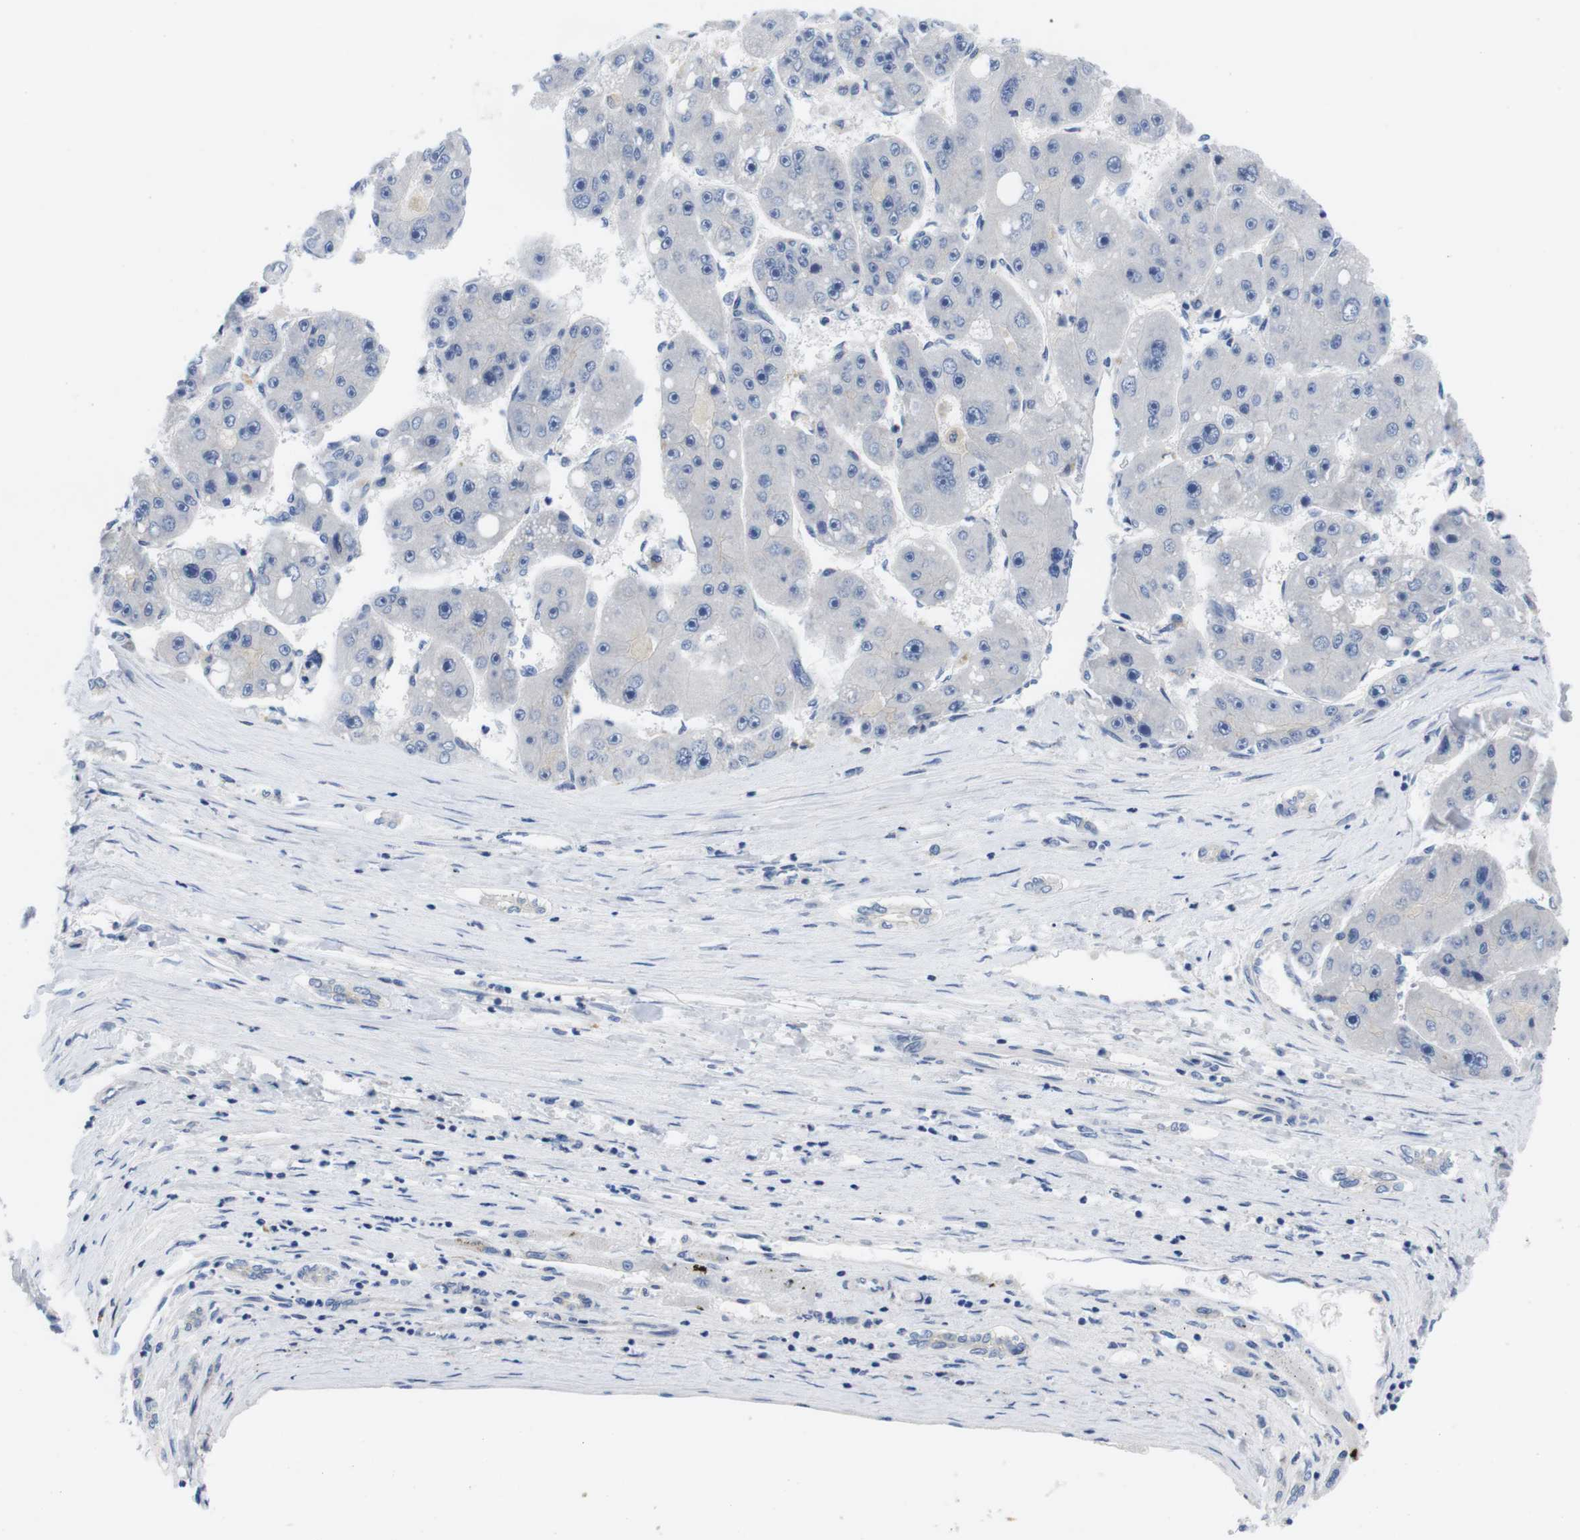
{"staining": {"intensity": "negative", "quantity": "none", "location": "none"}, "tissue": "liver cancer", "cell_type": "Tumor cells", "image_type": "cancer", "snomed": [{"axis": "morphology", "description": "Carcinoma, Hepatocellular, NOS"}, {"axis": "topography", "description": "Liver"}], "caption": "Hepatocellular carcinoma (liver) was stained to show a protein in brown. There is no significant positivity in tumor cells.", "gene": "SCRIB", "patient": {"sex": "female", "age": 61}}